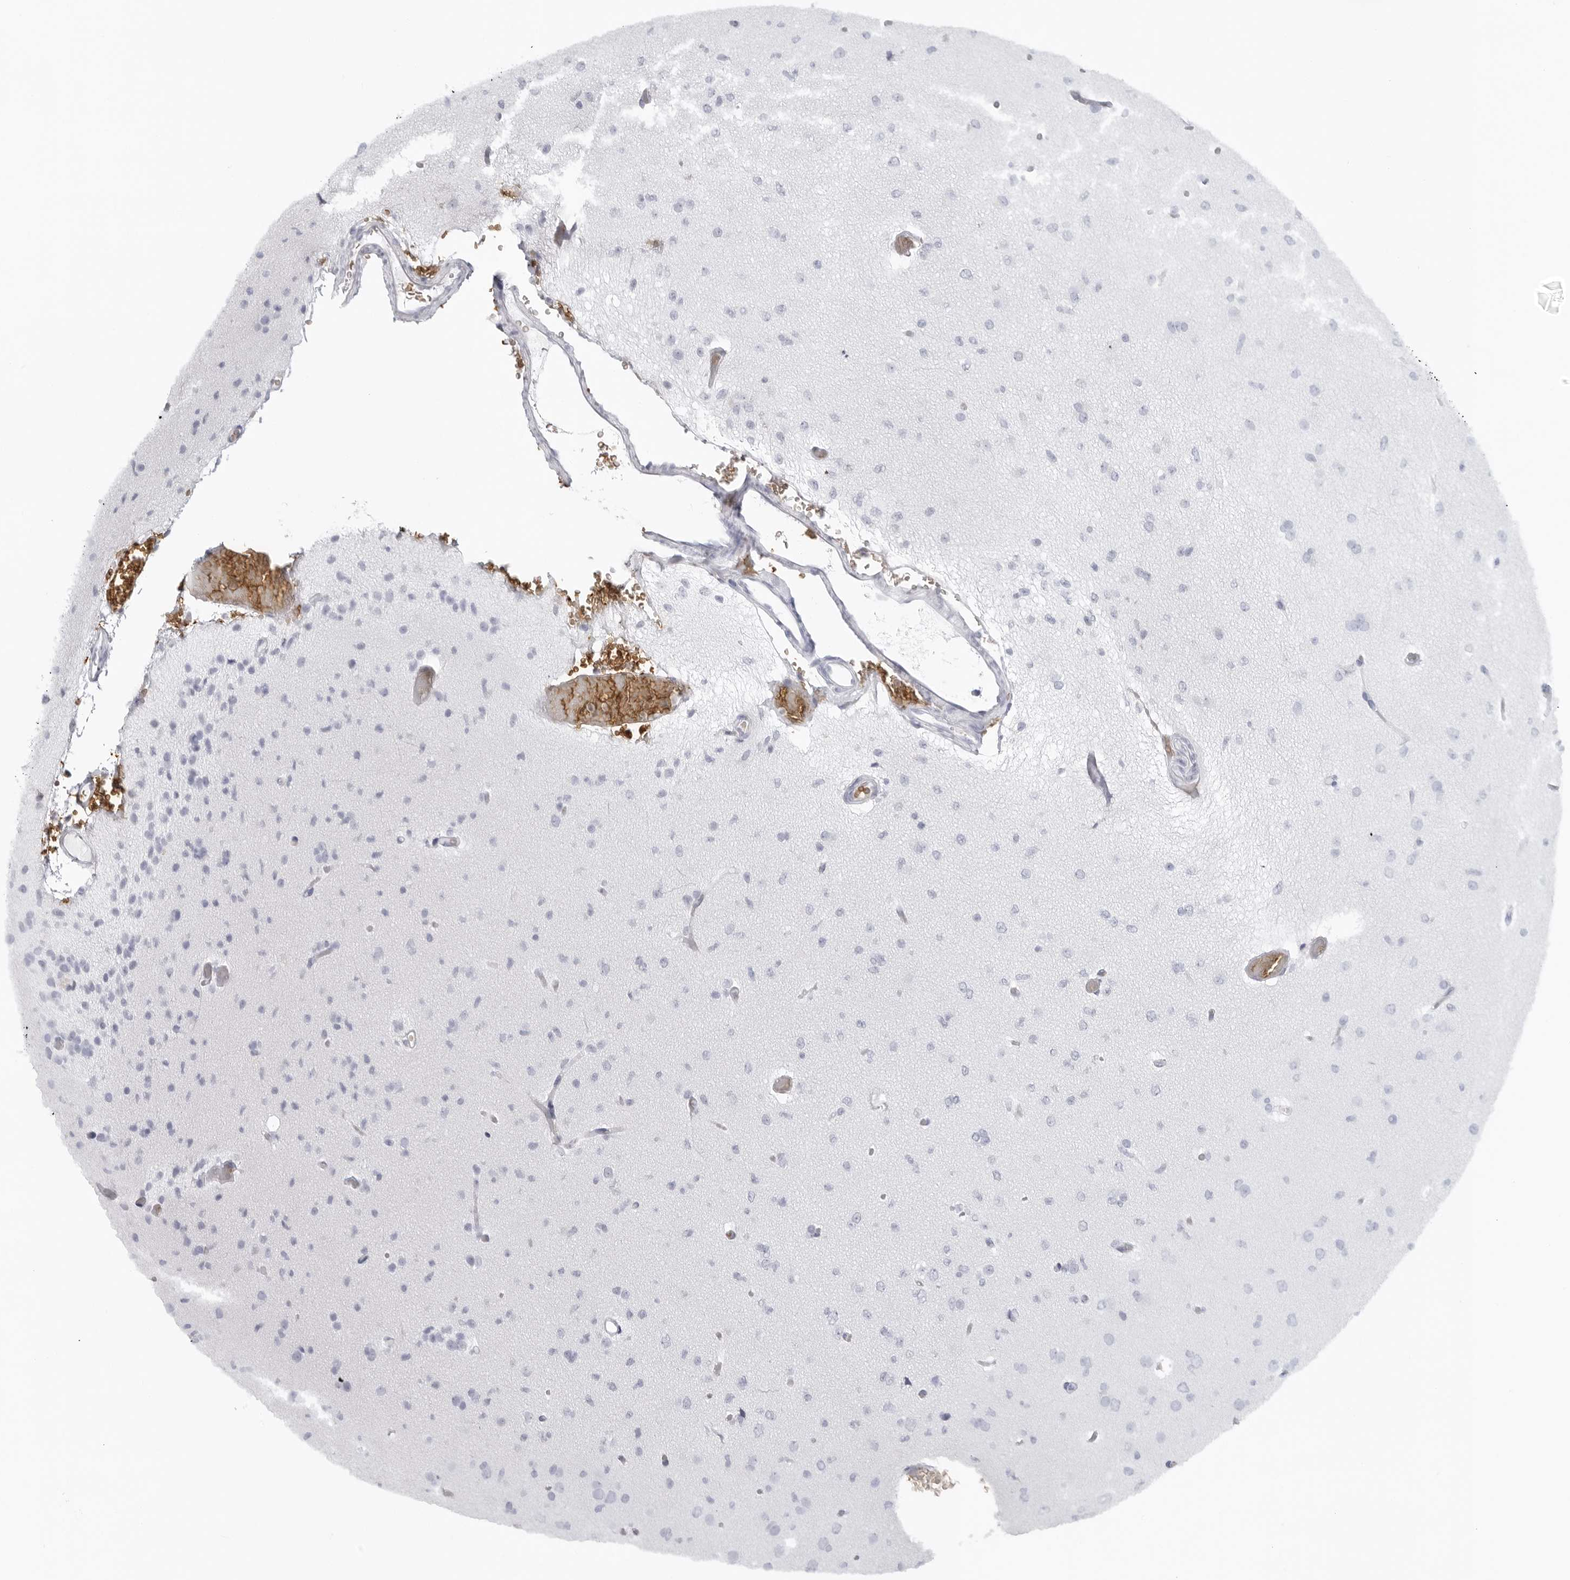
{"staining": {"intensity": "negative", "quantity": "none", "location": "none"}, "tissue": "glioma", "cell_type": "Tumor cells", "image_type": "cancer", "snomed": [{"axis": "morphology", "description": "Glioma, malignant, Low grade"}, {"axis": "topography", "description": "Brain"}], "caption": "Tumor cells are negative for brown protein staining in malignant glioma (low-grade). (Immunohistochemistry (ihc), brightfield microscopy, high magnification).", "gene": "EPB41", "patient": {"sex": "female", "age": 22}}